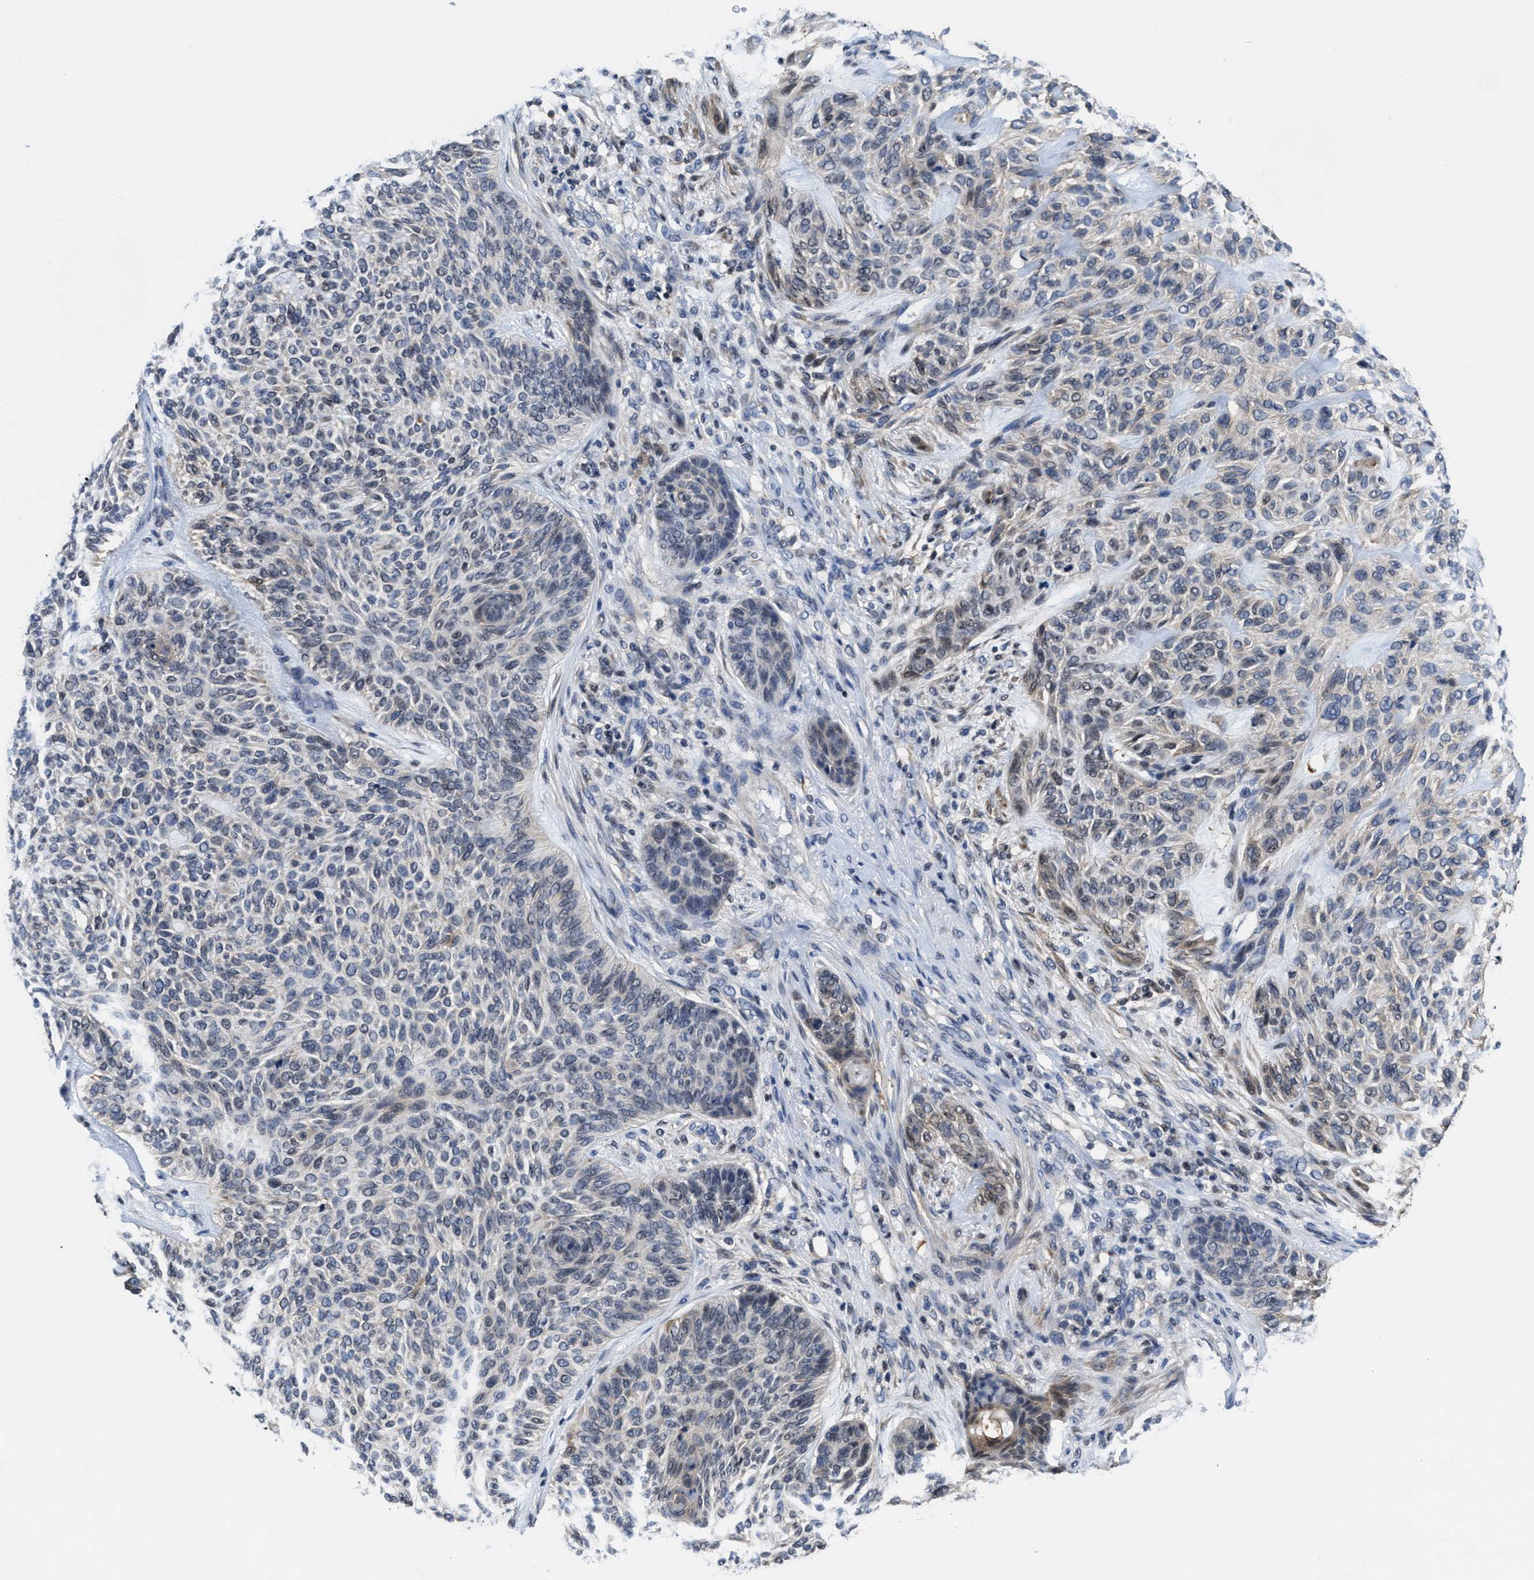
{"staining": {"intensity": "moderate", "quantity": "<25%", "location": "cytoplasmic/membranous"}, "tissue": "skin cancer", "cell_type": "Tumor cells", "image_type": "cancer", "snomed": [{"axis": "morphology", "description": "Basal cell carcinoma"}, {"axis": "topography", "description": "Skin"}], "caption": "The micrograph shows staining of skin cancer, revealing moderate cytoplasmic/membranous protein positivity (brown color) within tumor cells.", "gene": "KIF12", "patient": {"sex": "male", "age": 55}}